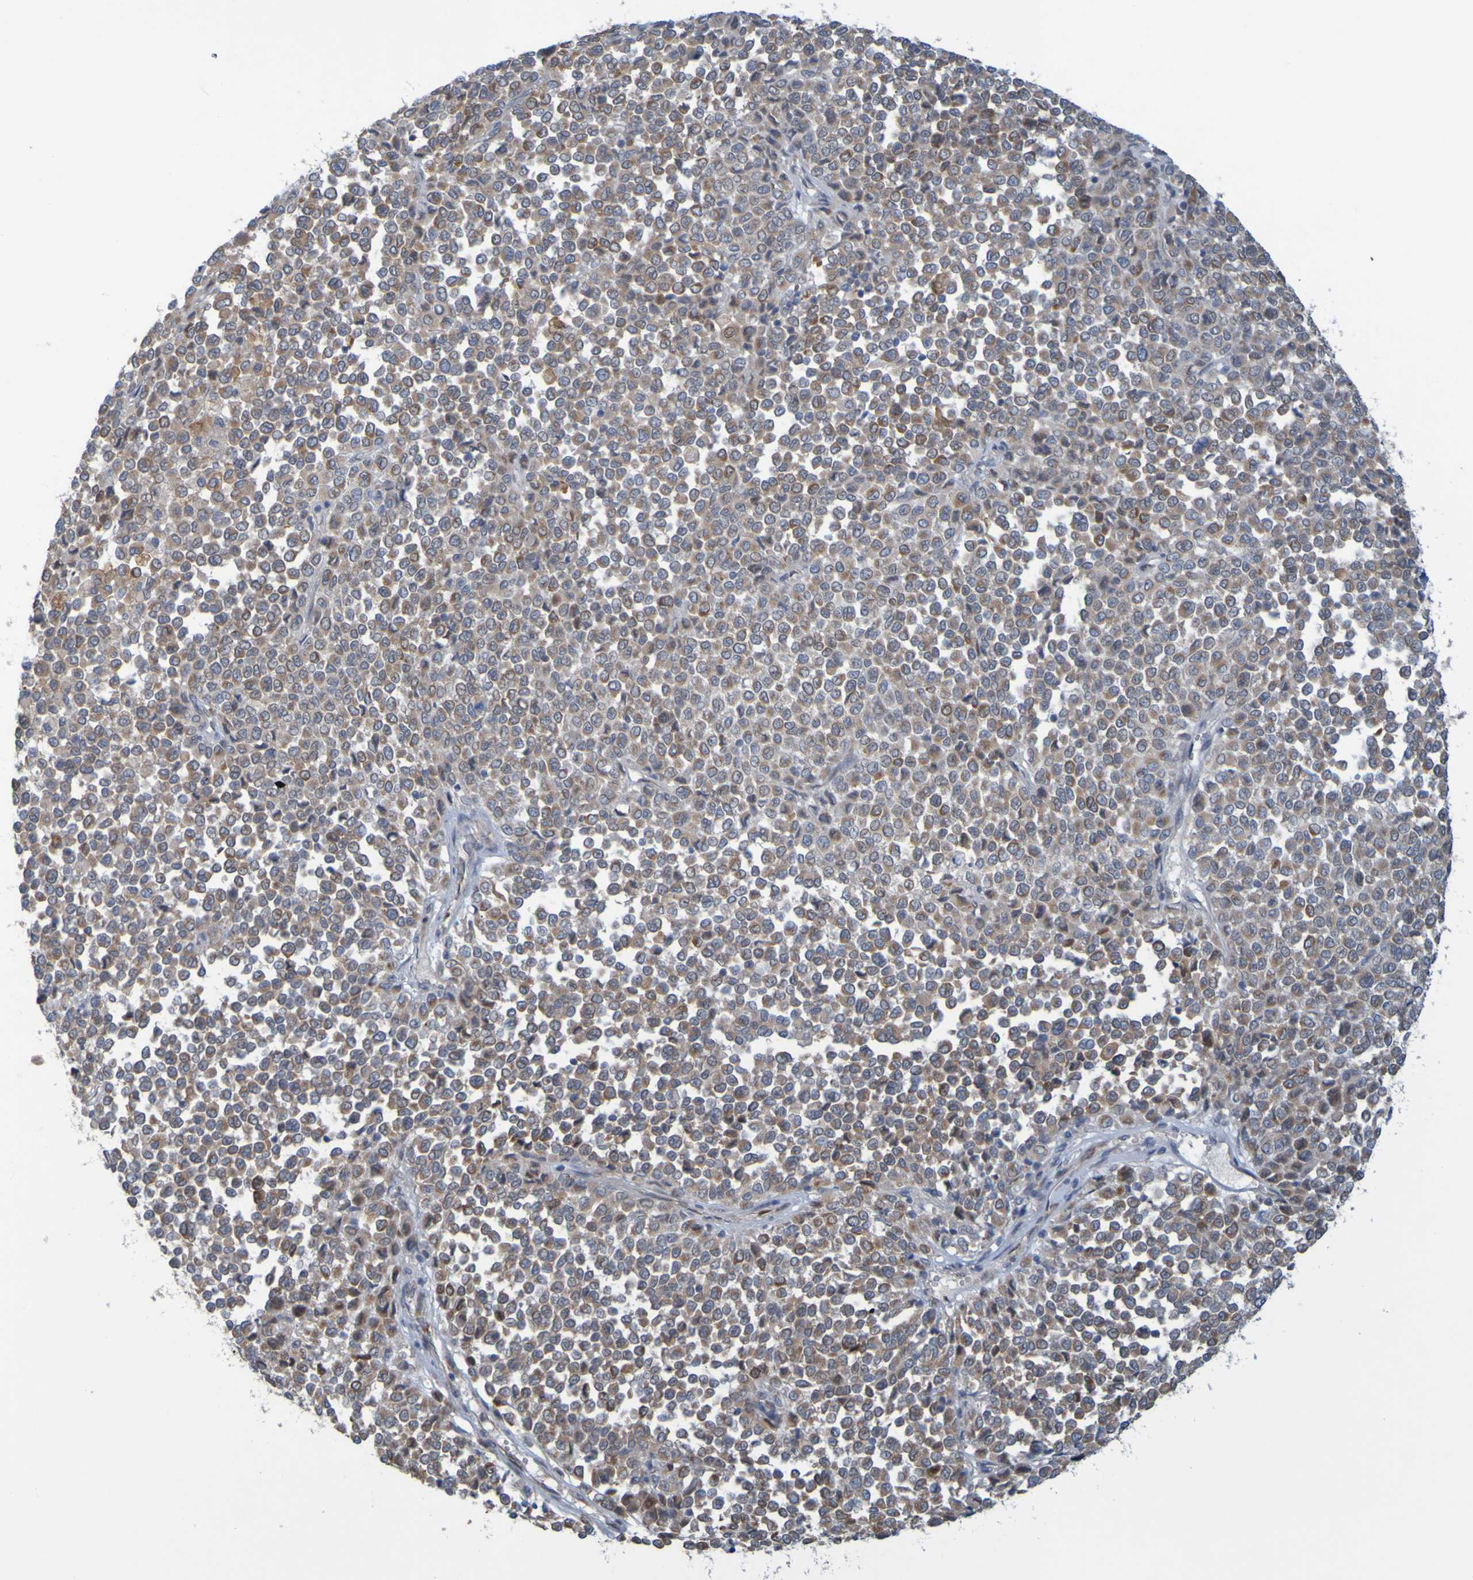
{"staining": {"intensity": "moderate", "quantity": ">75%", "location": "cytoplasmic/membranous"}, "tissue": "melanoma", "cell_type": "Tumor cells", "image_type": "cancer", "snomed": [{"axis": "morphology", "description": "Malignant melanoma, Metastatic site"}, {"axis": "topography", "description": "Pancreas"}], "caption": "This histopathology image demonstrates immunohistochemistry (IHC) staining of human malignant melanoma (metastatic site), with medium moderate cytoplasmic/membranous staining in about >75% of tumor cells.", "gene": "MOGS", "patient": {"sex": "female", "age": 30}}